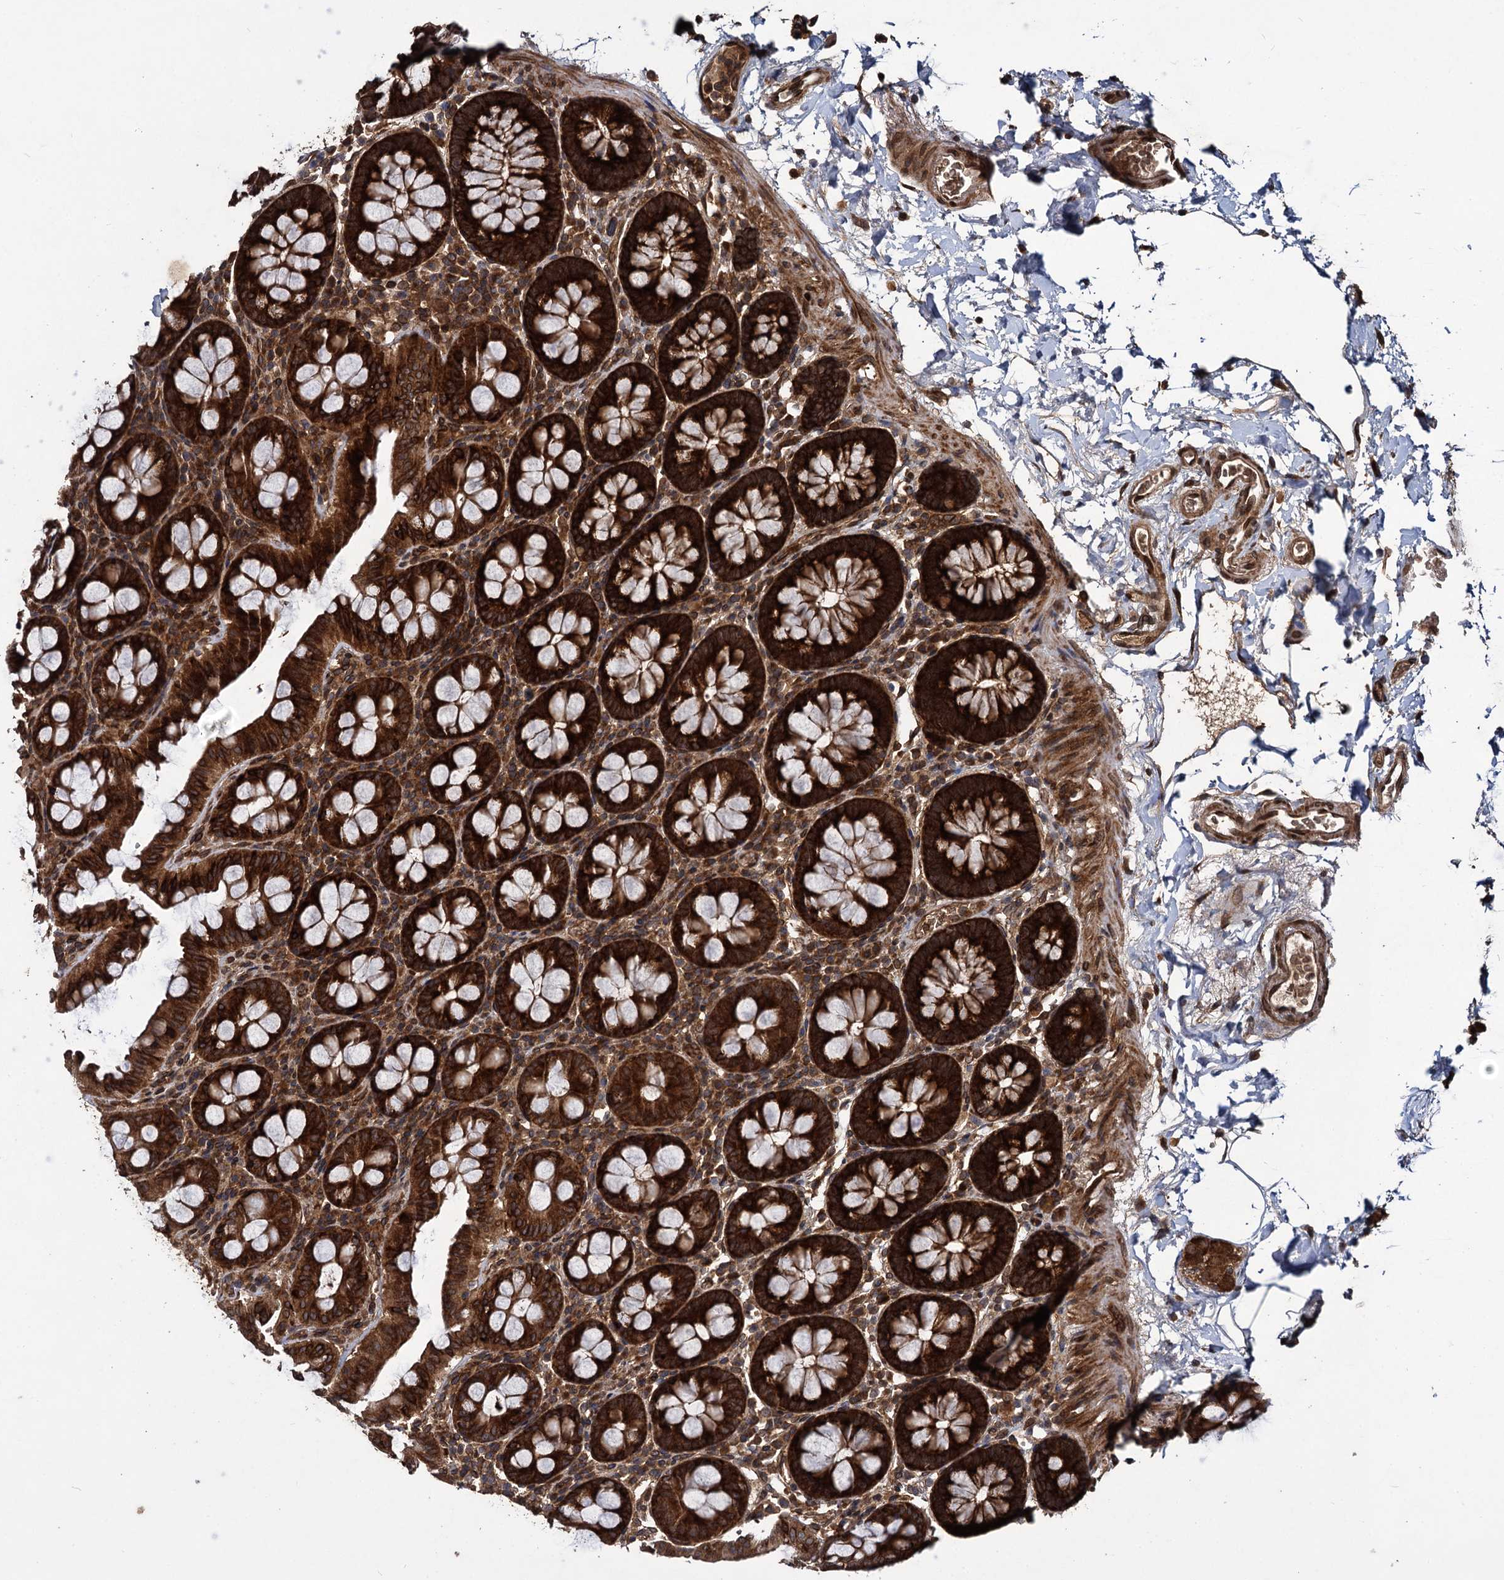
{"staining": {"intensity": "strong", "quantity": ">75%", "location": "cytoplasmic/membranous"}, "tissue": "colon", "cell_type": "Endothelial cells", "image_type": "normal", "snomed": [{"axis": "morphology", "description": "Normal tissue, NOS"}, {"axis": "topography", "description": "Colon"}], "caption": "About >75% of endothelial cells in benign human colon reveal strong cytoplasmic/membranous protein positivity as visualized by brown immunohistochemical staining.", "gene": "DCP1B", "patient": {"sex": "male", "age": 75}}